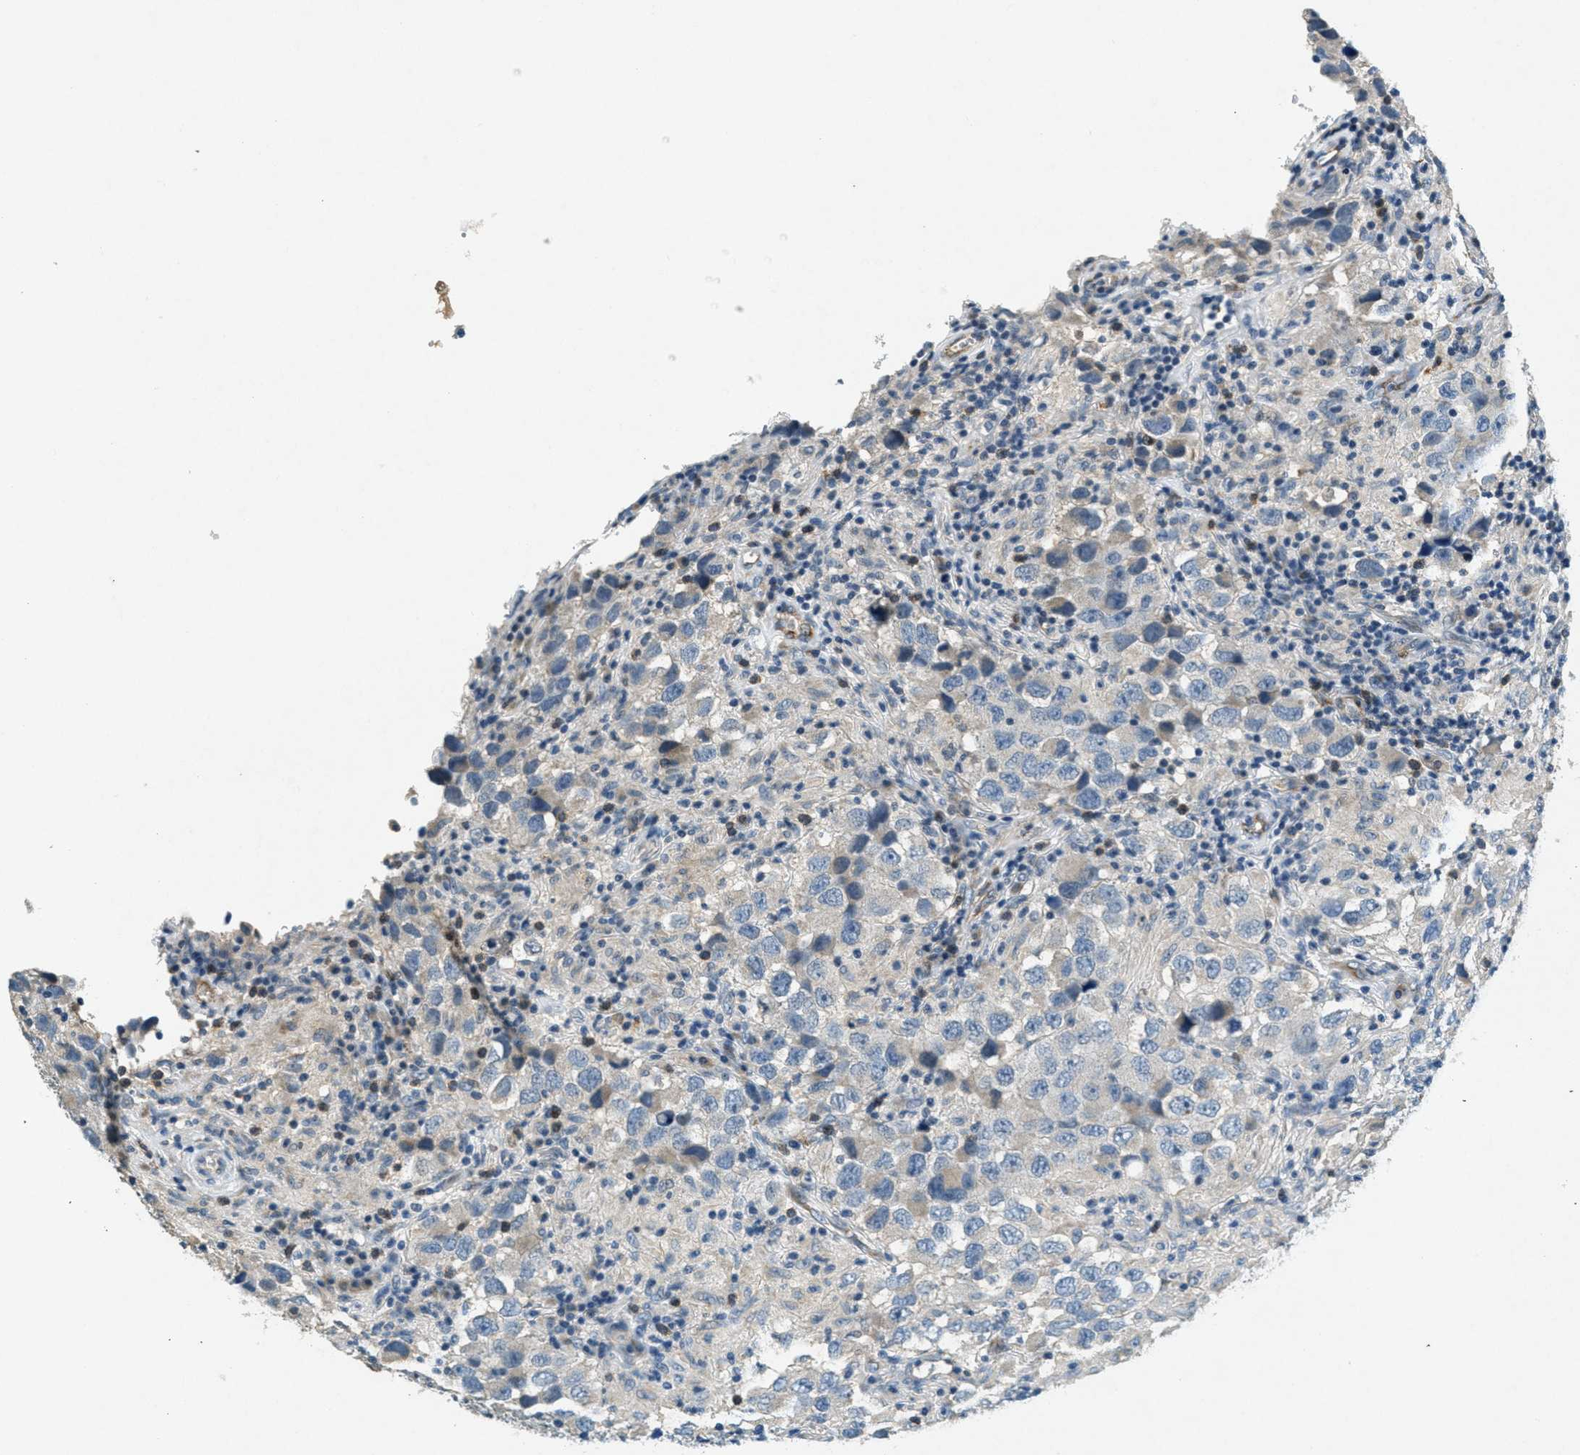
{"staining": {"intensity": "negative", "quantity": "none", "location": "none"}, "tissue": "testis cancer", "cell_type": "Tumor cells", "image_type": "cancer", "snomed": [{"axis": "morphology", "description": "Carcinoma, Embryonal, NOS"}, {"axis": "topography", "description": "Testis"}], "caption": "The micrograph displays no staining of tumor cells in embryonal carcinoma (testis).", "gene": "RAB3D", "patient": {"sex": "male", "age": 21}}